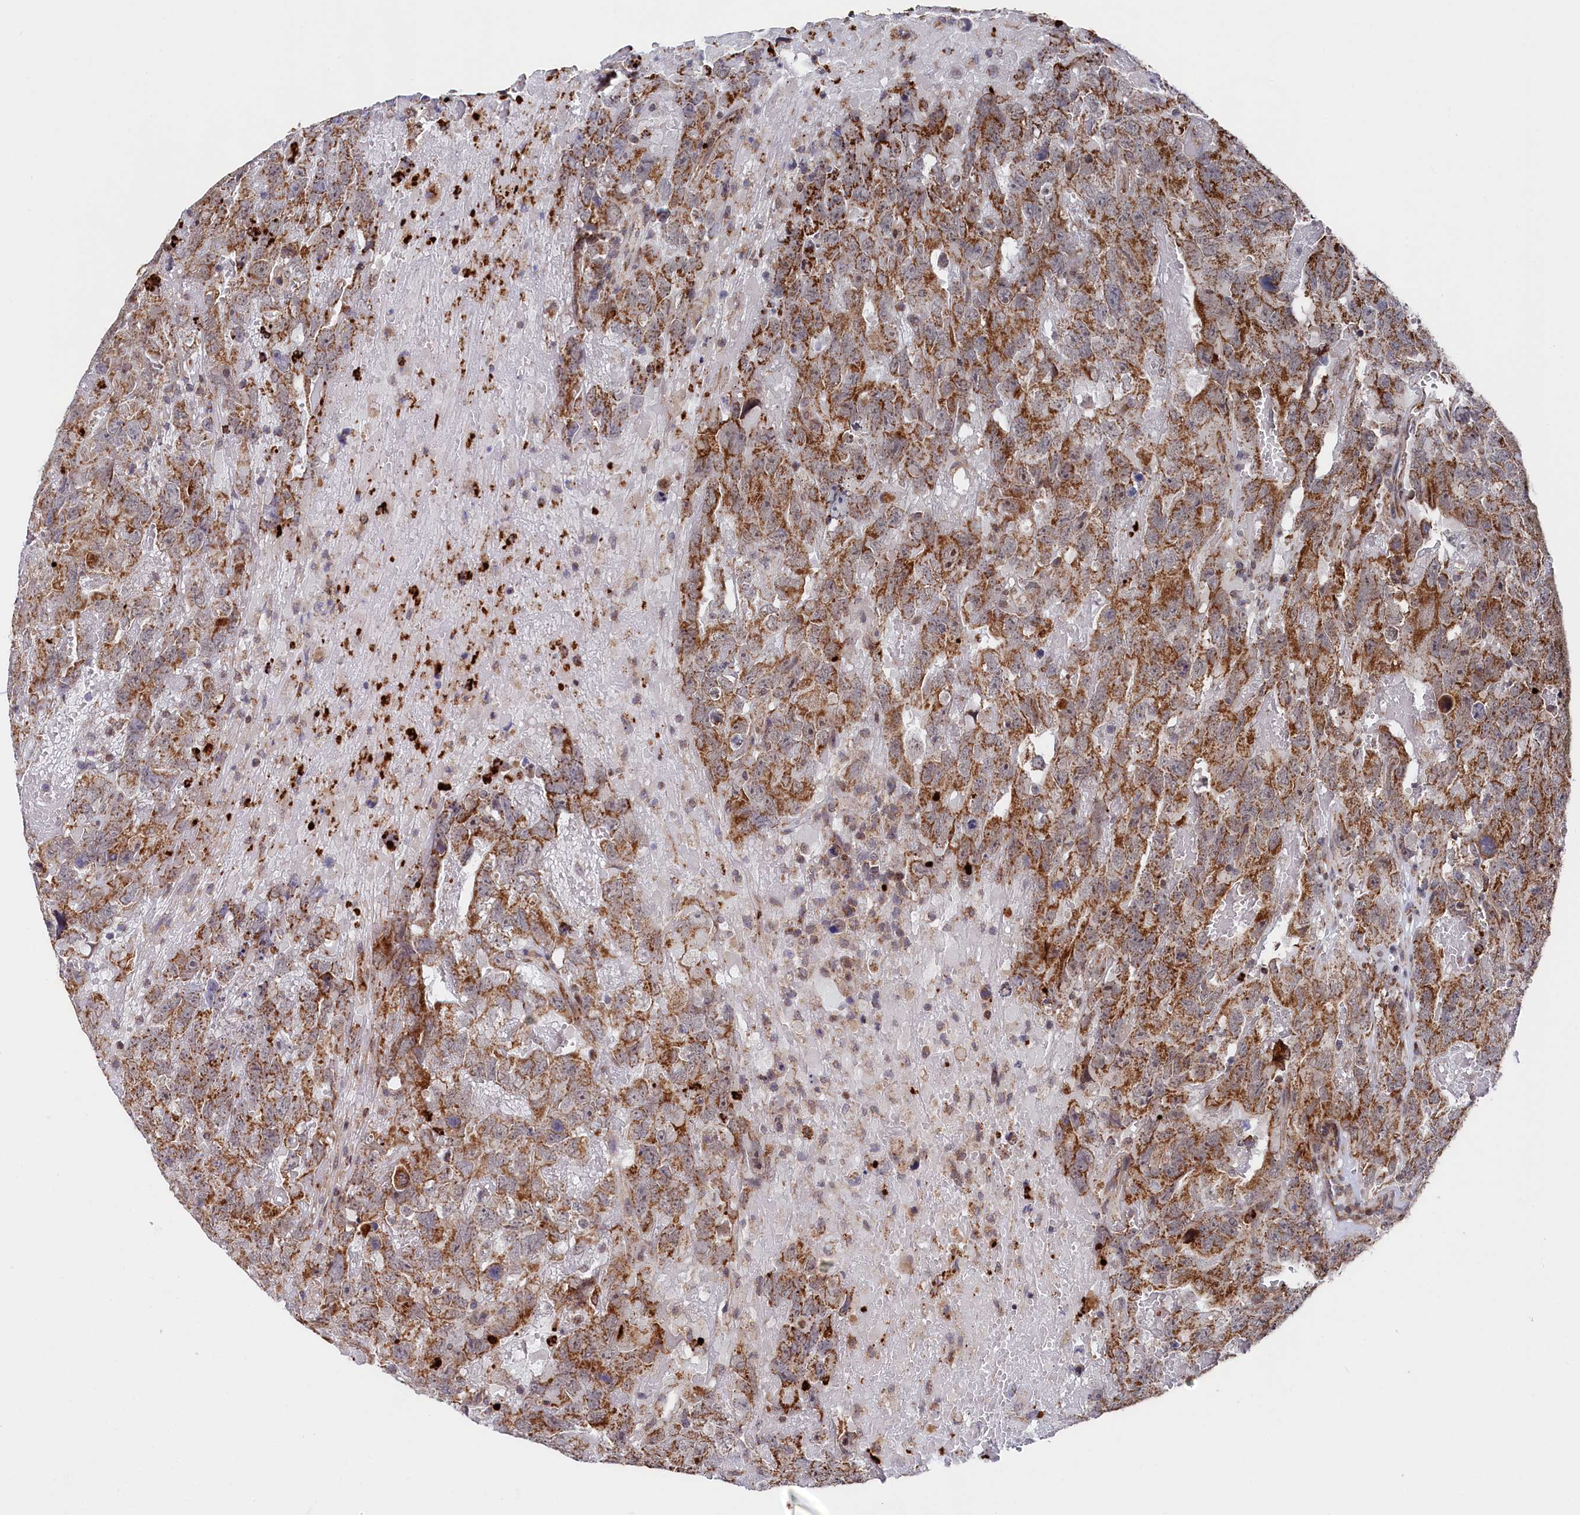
{"staining": {"intensity": "moderate", "quantity": ">75%", "location": "cytoplasmic/membranous"}, "tissue": "testis cancer", "cell_type": "Tumor cells", "image_type": "cancer", "snomed": [{"axis": "morphology", "description": "Carcinoma, Embryonal, NOS"}, {"axis": "topography", "description": "Testis"}], "caption": "The immunohistochemical stain labels moderate cytoplasmic/membranous staining in tumor cells of embryonal carcinoma (testis) tissue.", "gene": "CHCHD1", "patient": {"sex": "male", "age": 45}}